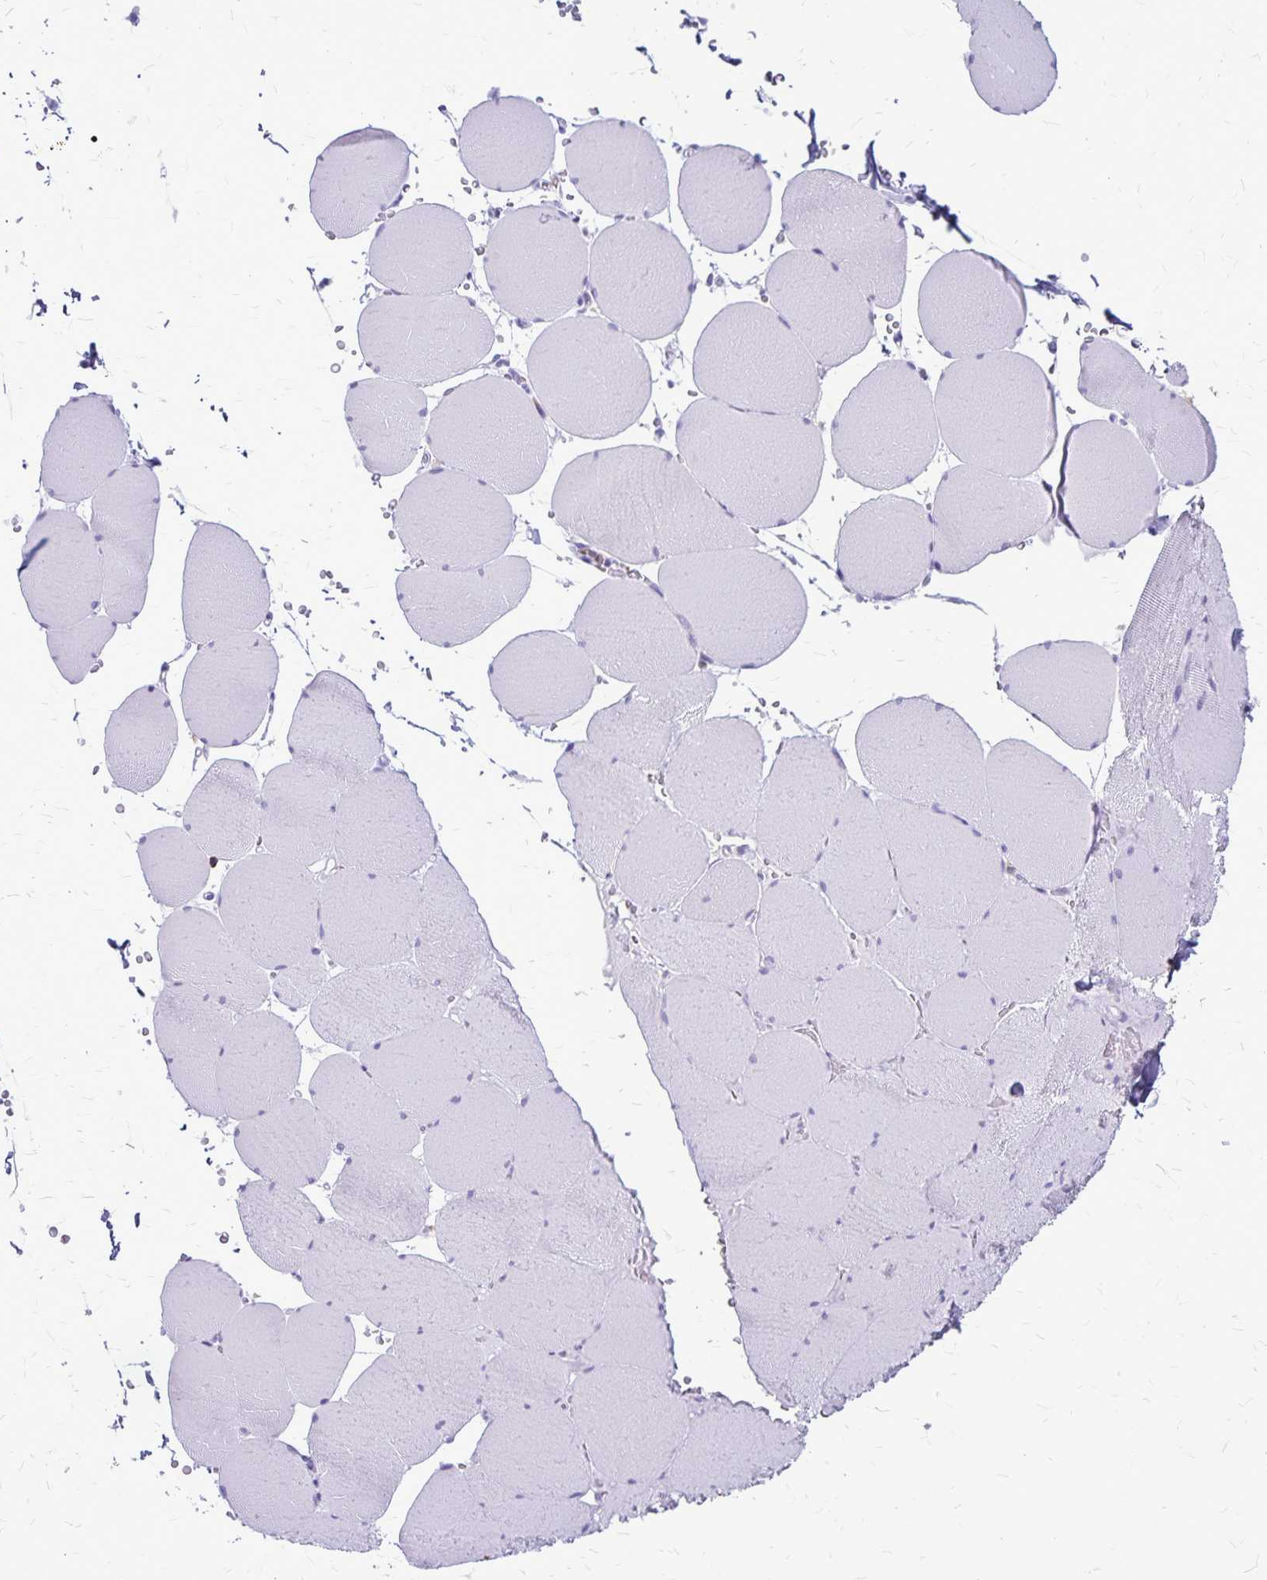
{"staining": {"intensity": "negative", "quantity": "none", "location": "none"}, "tissue": "skeletal muscle", "cell_type": "Myocytes", "image_type": "normal", "snomed": [{"axis": "morphology", "description": "Normal tissue, NOS"}, {"axis": "topography", "description": "Skeletal muscle"}, {"axis": "topography", "description": "Head-Neck"}], "caption": "An IHC micrograph of normal skeletal muscle is shown. There is no staining in myocytes of skeletal muscle. (DAB (3,3'-diaminobenzidine) immunohistochemistry visualized using brightfield microscopy, high magnification).", "gene": "RTN1", "patient": {"sex": "male", "age": 66}}